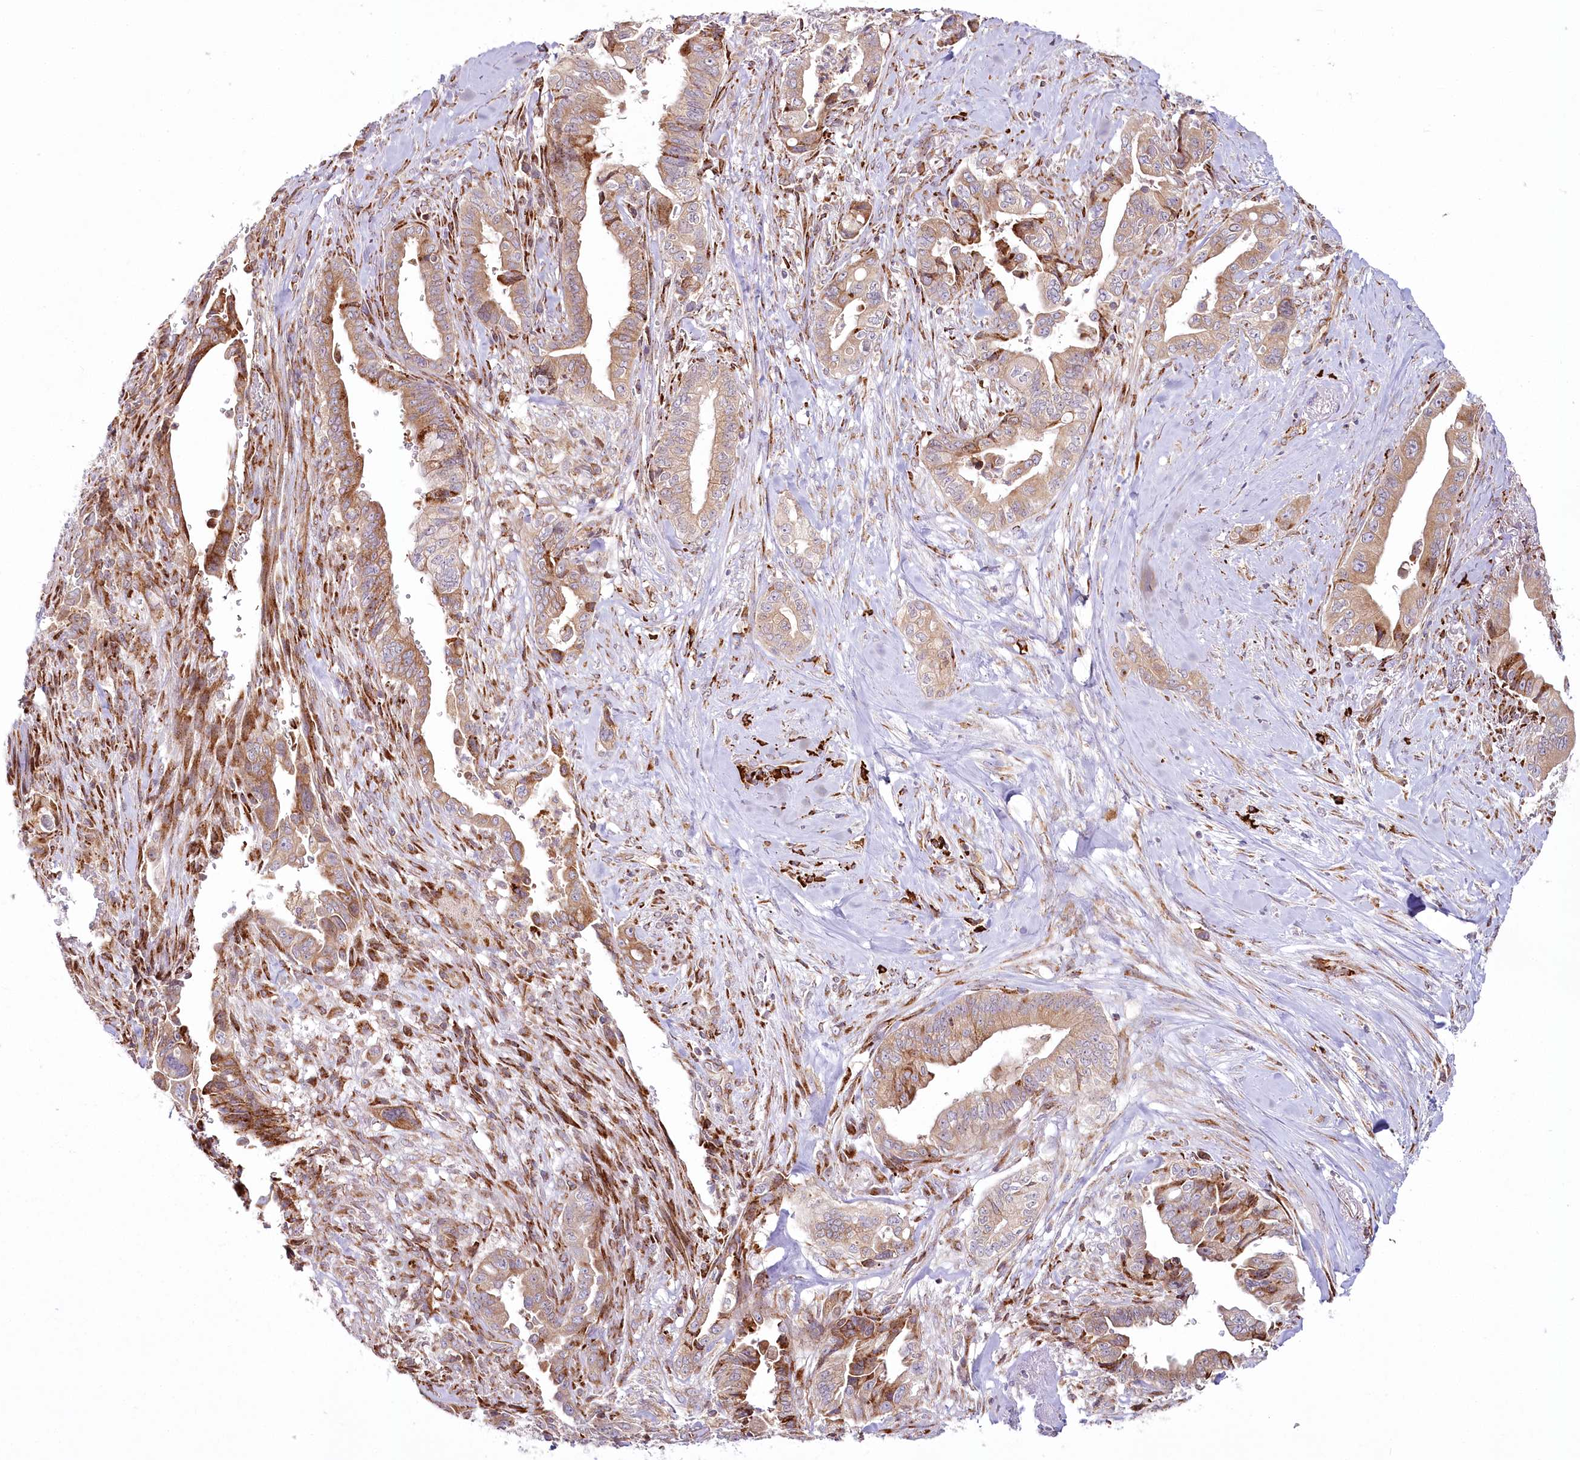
{"staining": {"intensity": "moderate", "quantity": ">75%", "location": "cytoplasmic/membranous"}, "tissue": "pancreatic cancer", "cell_type": "Tumor cells", "image_type": "cancer", "snomed": [{"axis": "morphology", "description": "Adenocarcinoma, NOS"}, {"axis": "topography", "description": "Pancreas"}], "caption": "There is medium levels of moderate cytoplasmic/membranous expression in tumor cells of adenocarcinoma (pancreatic), as demonstrated by immunohistochemical staining (brown color).", "gene": "POGLUT1", "patient": {"sex": "male", "age": 70}}